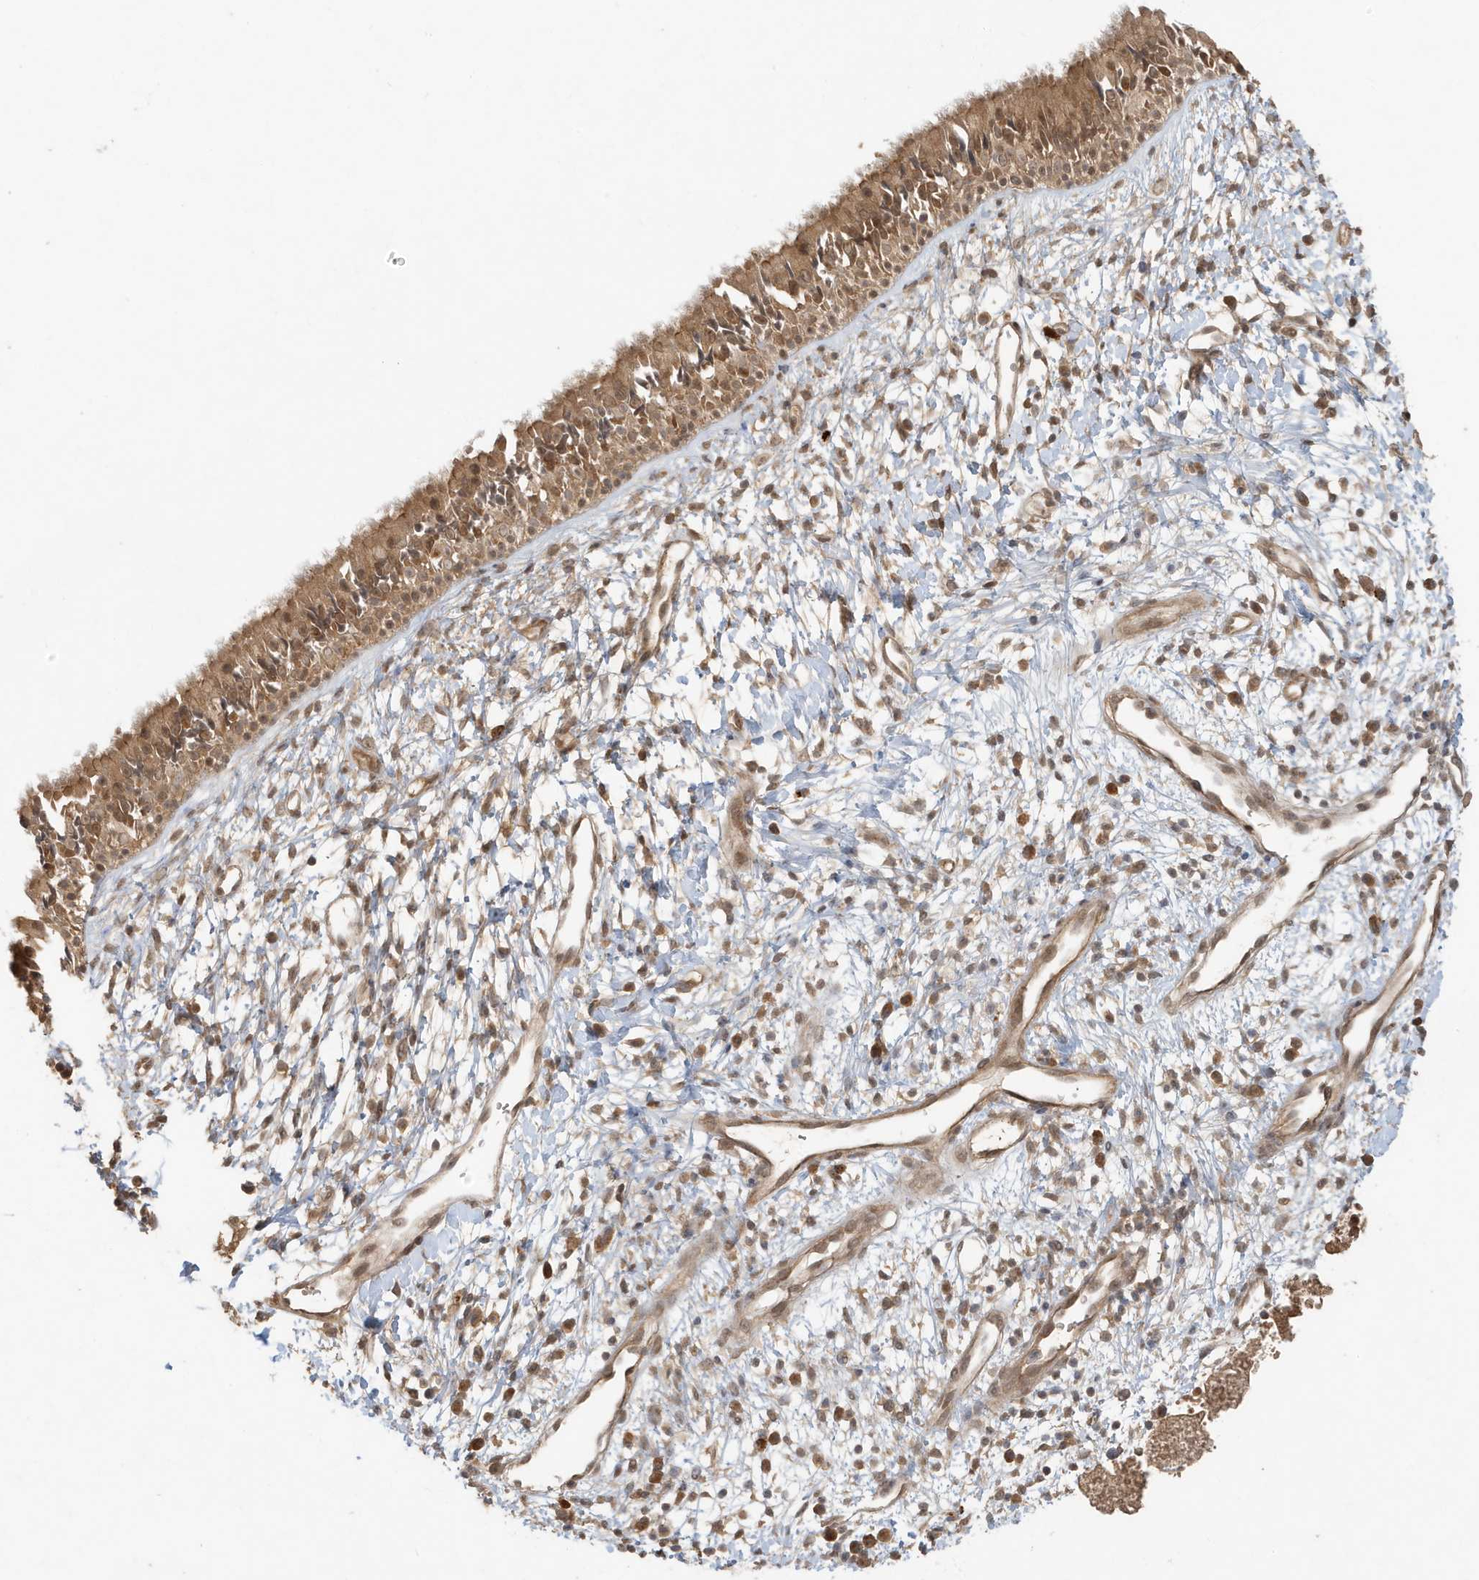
{"staining": {"intensity": "moderate", "quantity": ">75%", "location": "cytoplasmic/membranous,nuclear"}, "tissue": "nasopharynx", "cell_type": "Respiratory epithelial cells", "image_type": "normal", "snomed": [{"axis": "morphology", "description": "Normal tissue, NOS"}, {"axis": "topography", "description": "Nasopharynx"}], "caption": "The histopathology image demonstrates staining of benign nasopharynx, revealing moderate cytoplasmic/membranous,nuclear protein staining (brown color) within respiratory epithelial cells. The protein of interest is shown in brown color, while the nuclei are stained blue.", "gene": "ABCB9", "patient": {"sex": "male", "age": 22}}